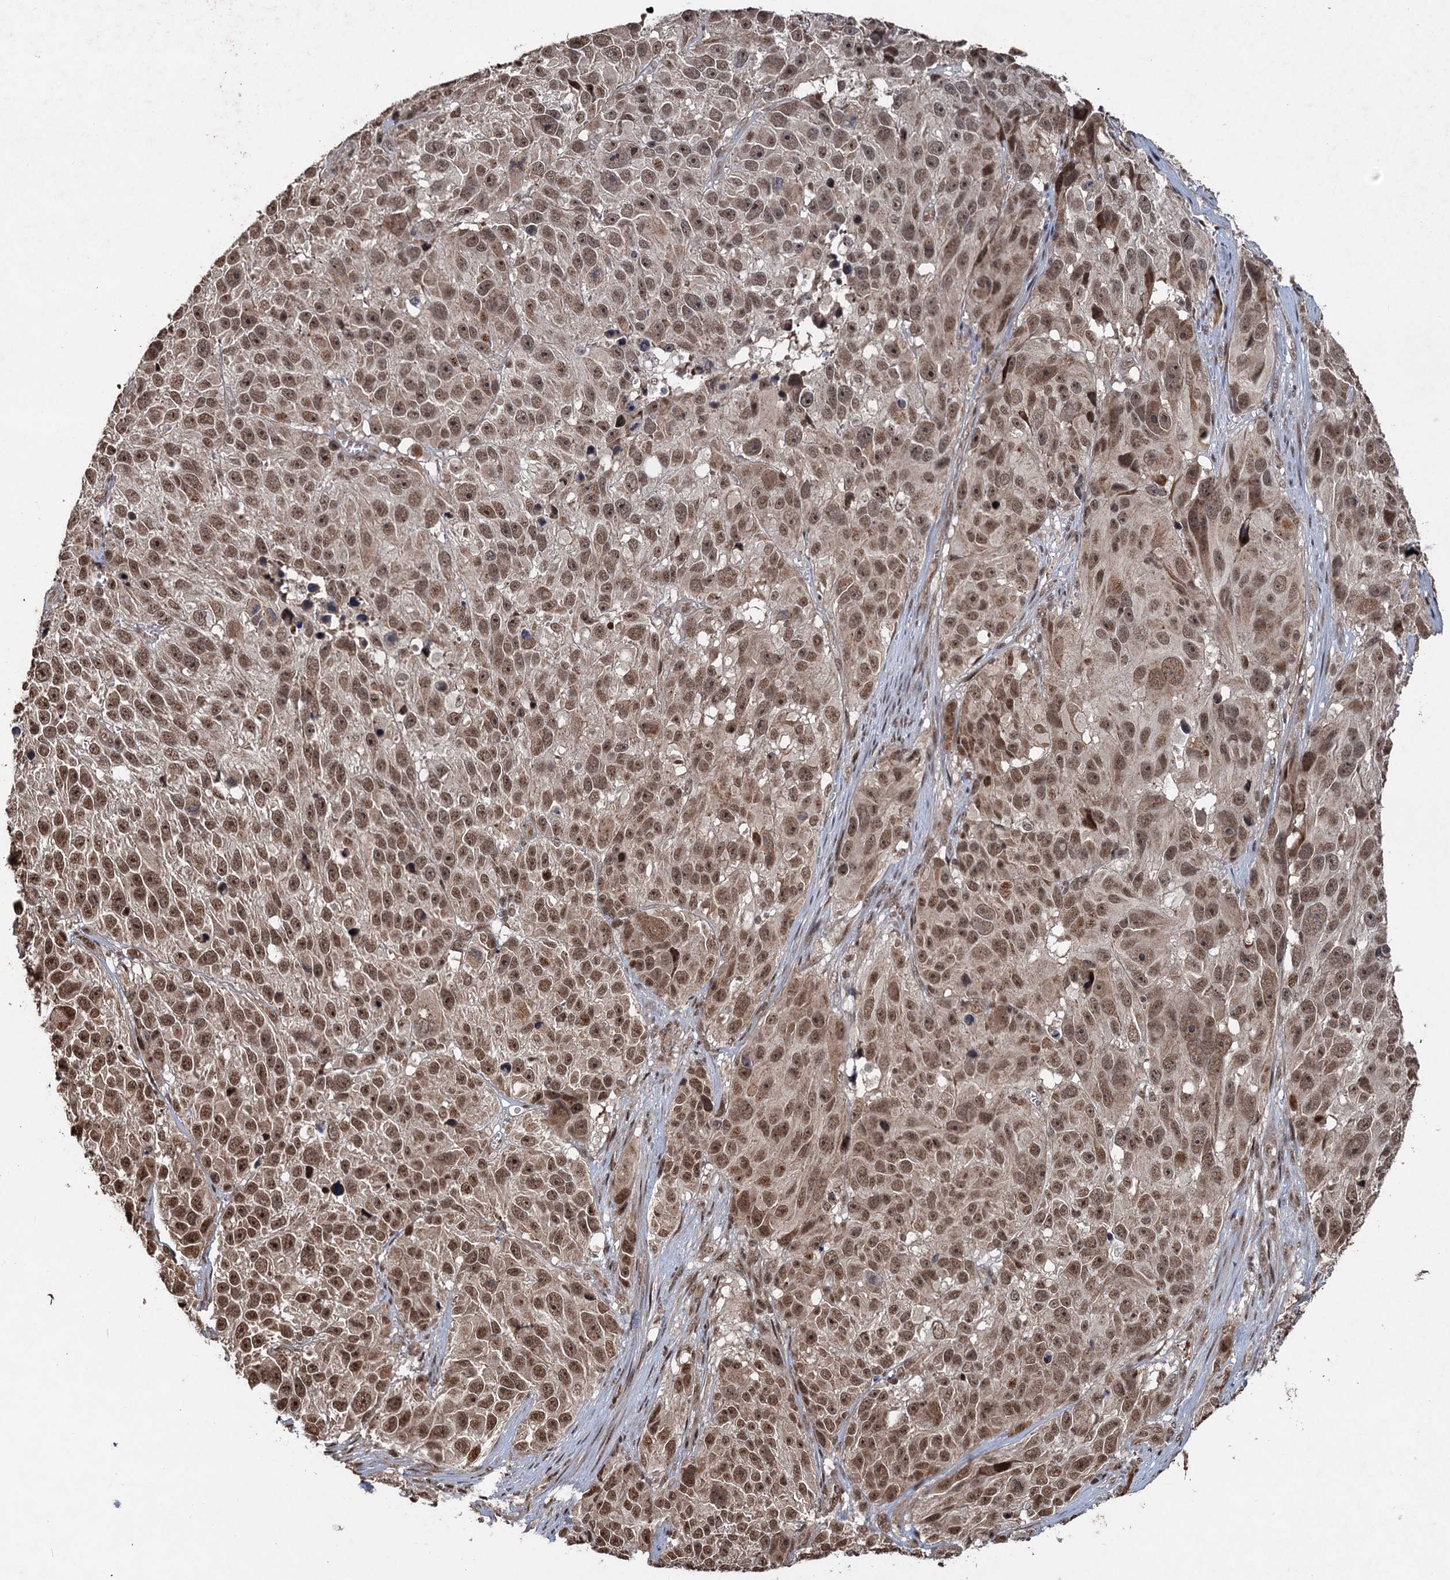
{"staining": {"intensity": "moderate", "quantity": ">75%", "location": "nuclear"}, "tissue": "melanoma", "cell_type": "Tumor cells", "image_type": "cancer", "snomed": [{"axis": "morphology", "description": "Malignant melanoma, NOS"}, {"axis": "topography", "description": "Skin"}], "caption": "Malignant melanoma tissue shows moderate nuclear staining in about >75% of tumor cells", "gene": "REP15", "patient": {"sex": "male", "age": 84}}